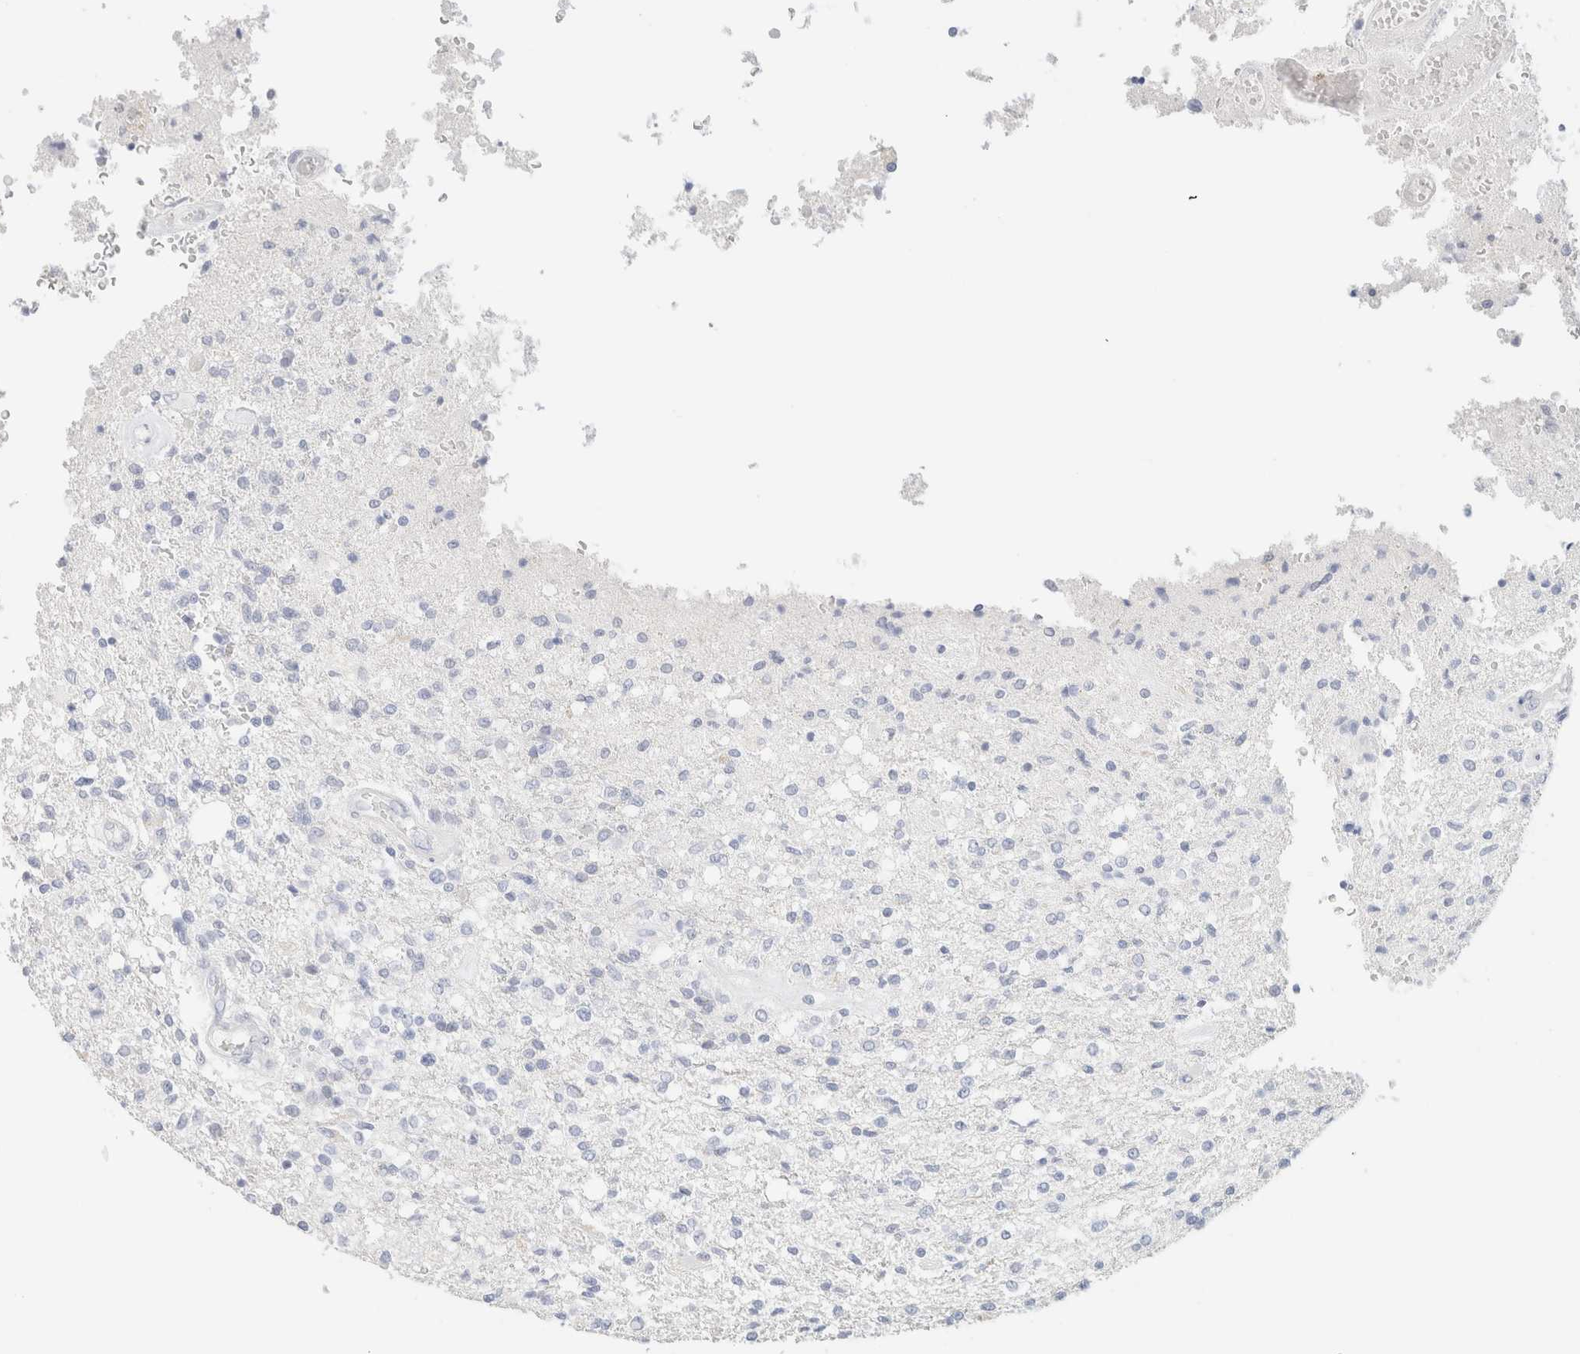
{"staining": {"intensity": "negative", "quantity": "none", "location": "none"}, "tissue": "glioma", "cell_type": "Tumor cells", "image_type": "cancer", "snomed": [{"axis": "morphology", "description": "Normal tissue, NOS"}, {"axis": "morphology", "description": "Glioma, malignant, High grade"}, {"axis": "topography", "description": "Cerebral cortex"}], "caption": "Human glioma stained for a protein using immunohistochemistry (IHC) shows no staining in tumor cells.", "gene": "IKZF3", "patient": {"sex": "male", "age": 77}}